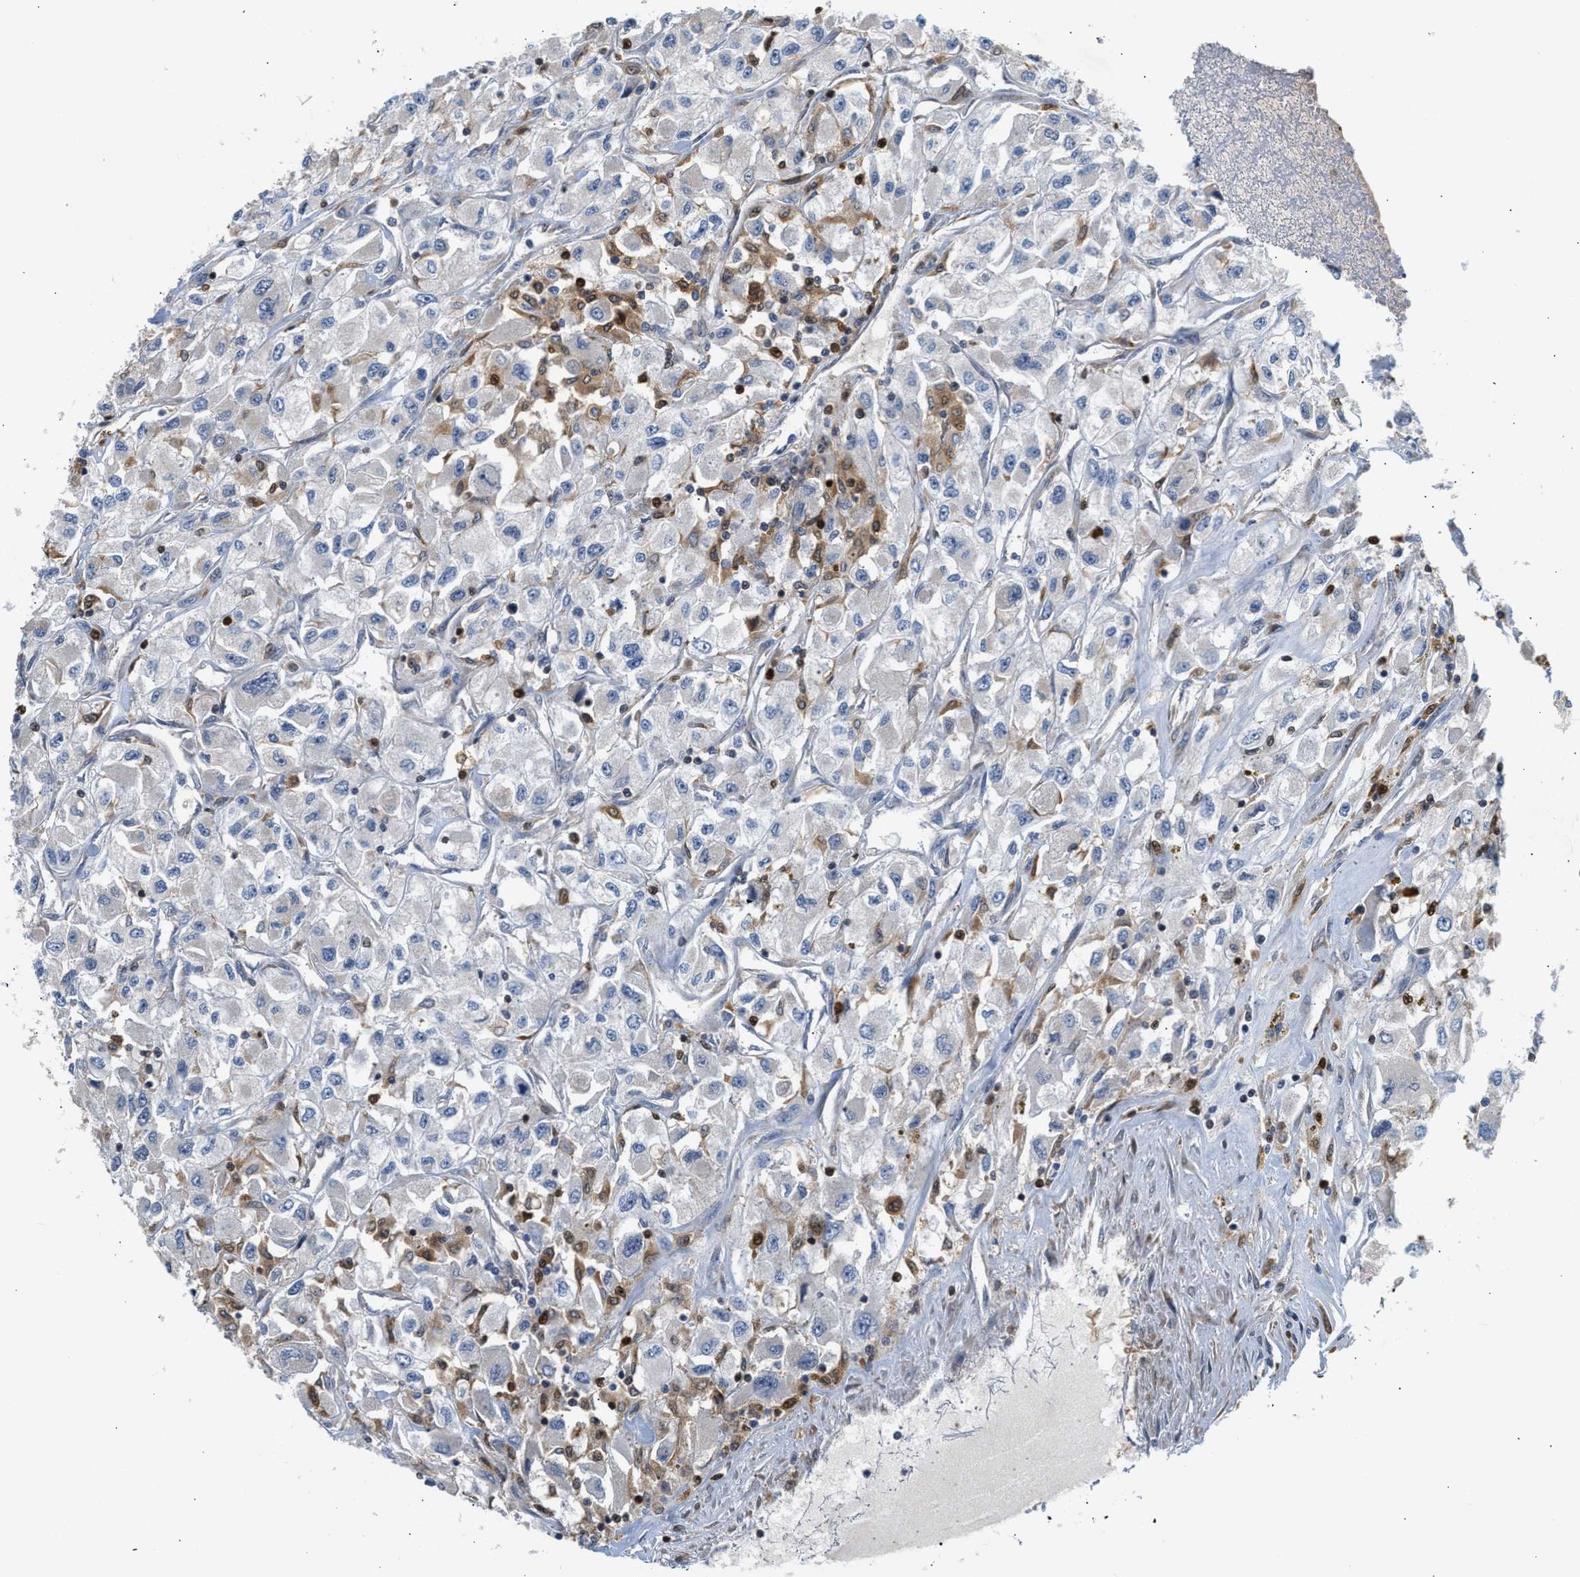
{"staining": {"intensity": "negative", "quantity": "none", "location": "none"}, "tissue": "renal cancer", "cell_type": "Tumor cells", "image_type": "cancer", "snomed": [{"axis": "morphology", "description": "Adenocarcinoma, NOS"}, {"axis": "topography", "description": "Kidney"}], "caption": "This histopathology image is of renal cancer stained with immunohistochemistry (IHC) to label a protein in brown with the nuclei are counter-stained blue. There is no expression in tumor cells.", "gene": "SLIT2", "patient": {"sex": "female", "age": 52}}